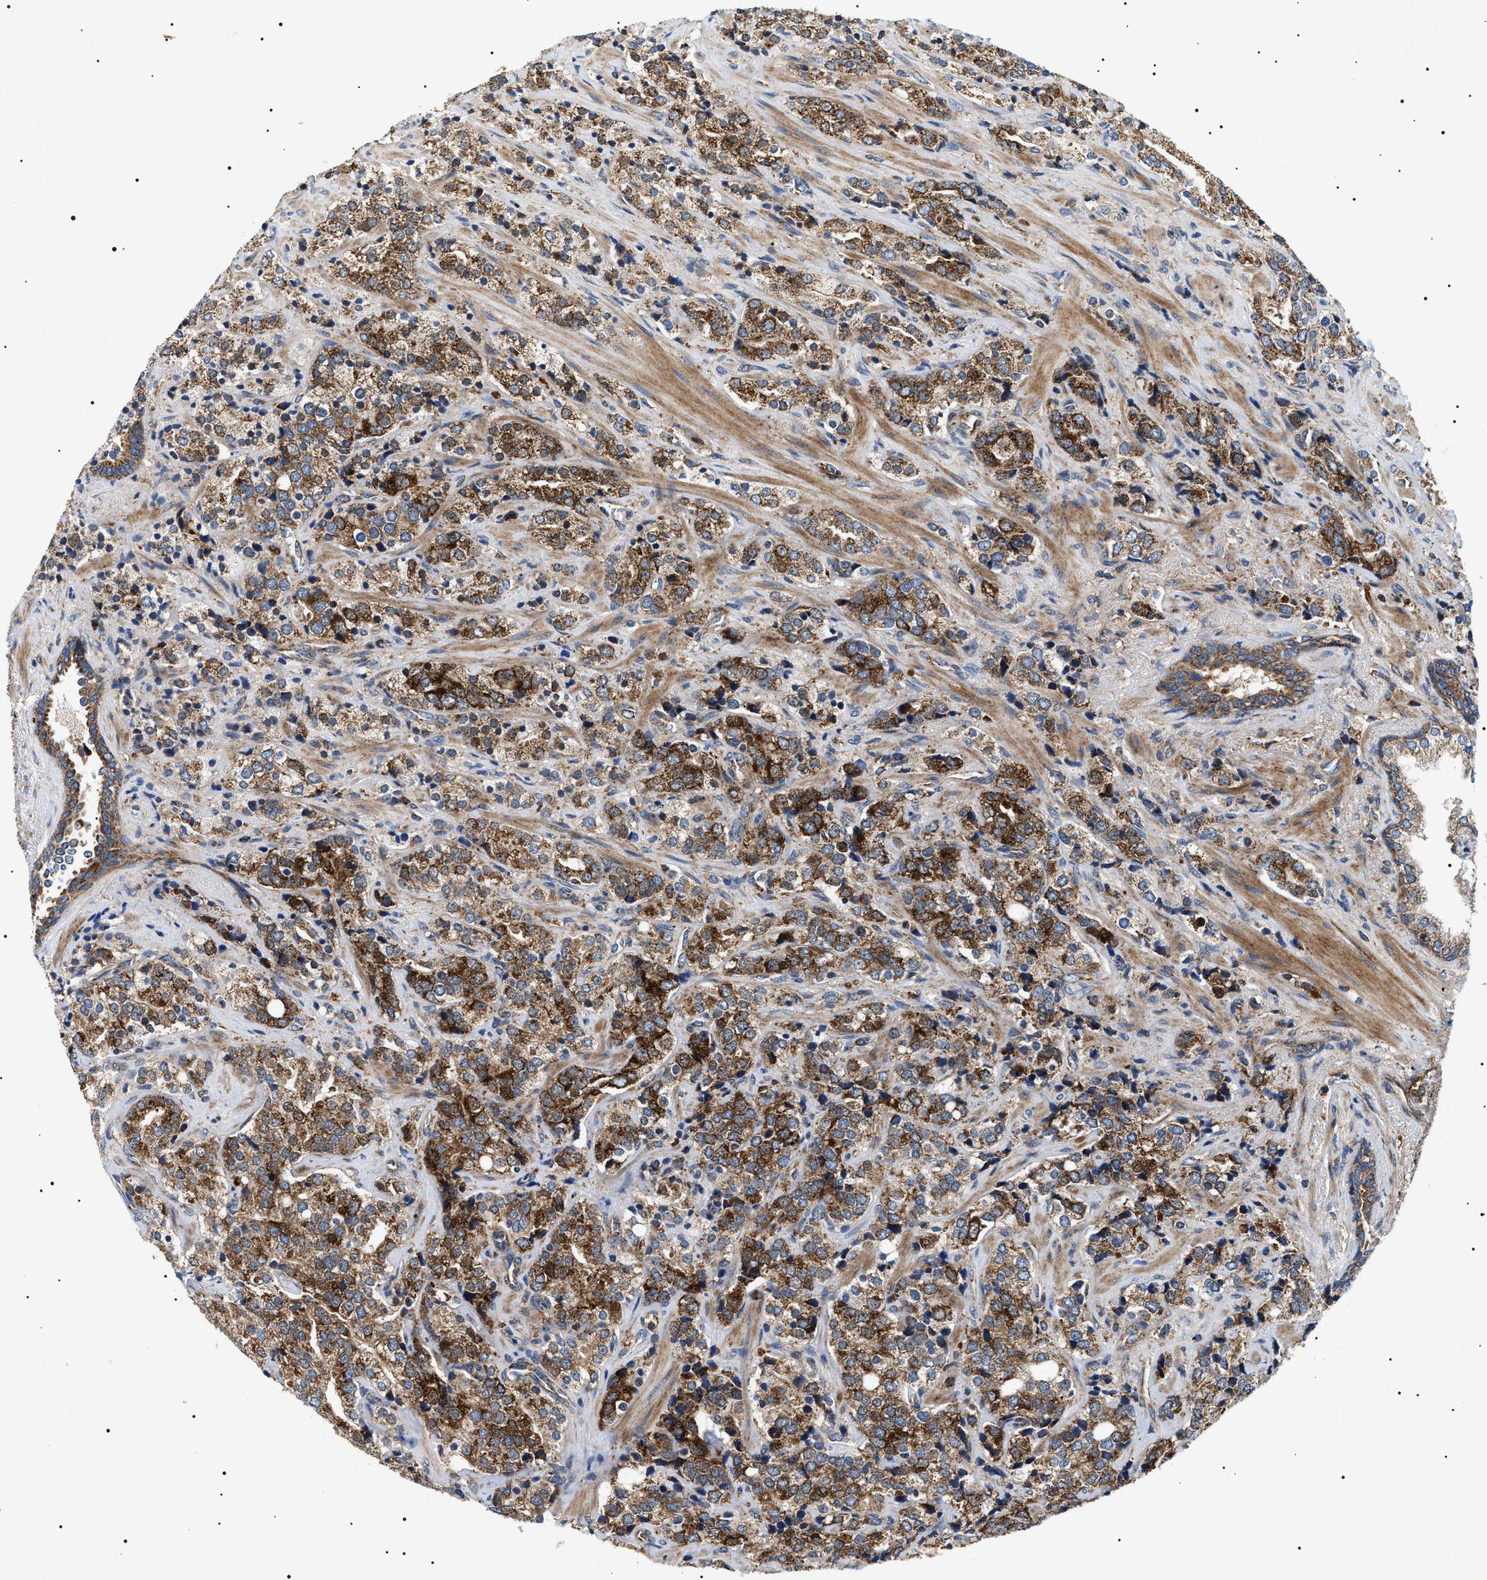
{"staining": {"intensity": "moderate", "quantity": ">75%", "location": "cytoplasmic/membranous"}, "tissue": "prostate cancer", "cell_type": "Tumor cells", "image_type": "cancer", "snomed": [{"axis": "morphology", "description": "Adenocarcinoma, High grade"}, {"axis": "topography", "description": "Prostate"}], "caption": "IHC of prostate adenocarcinoma (high-grade) displays medium levels of moderate cytoplasmic/membranous staining in approximately >75% of tumor cells.", "gene": "OXSM", "patient": {"sex": "male", "age": 71}}